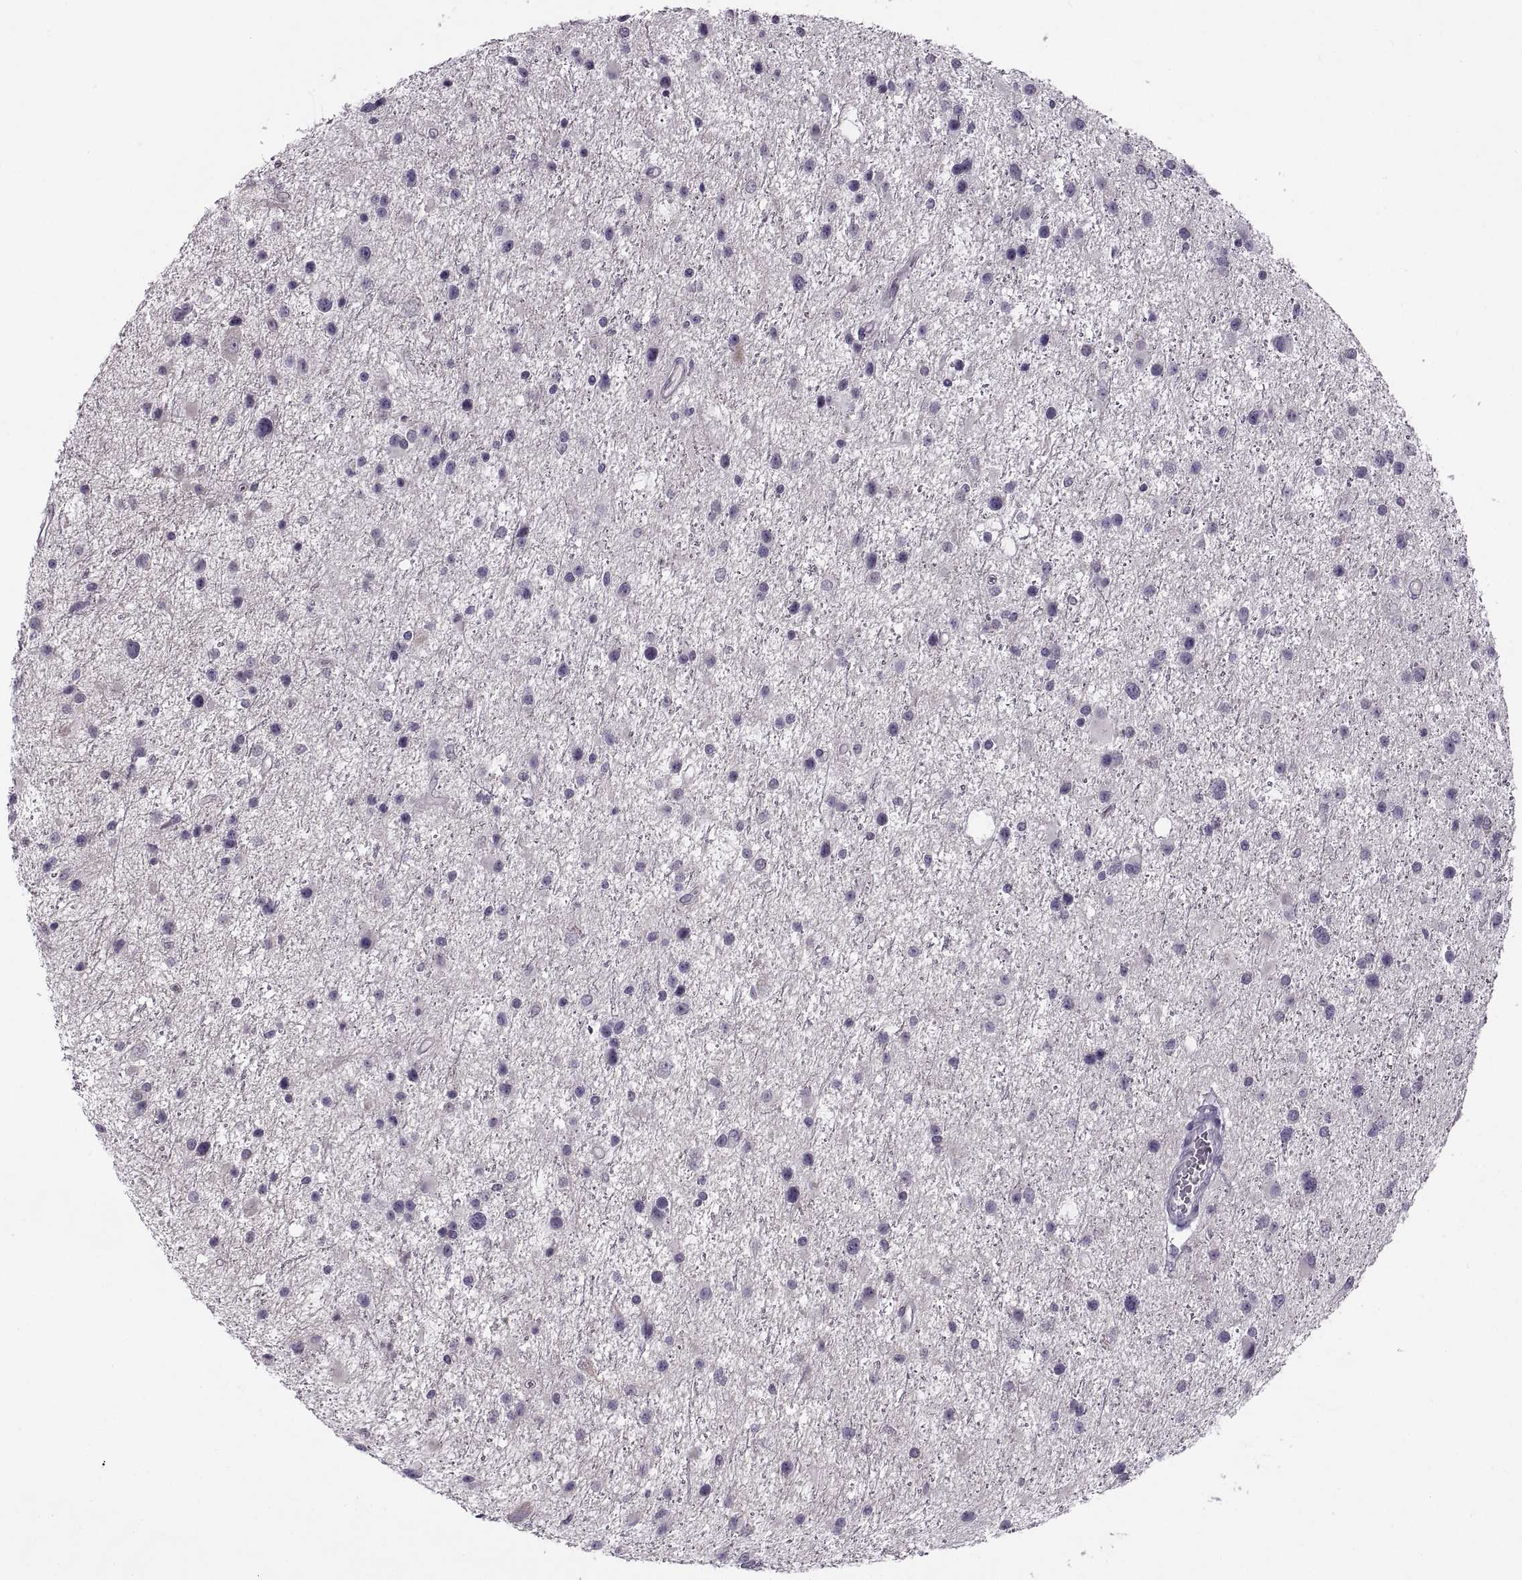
{"staining": {"intensity": "negative", "quantity": "none", "location": "none"}, "tissue": "glioma", "cell_type": "Tumor cells", "image_type": "cancer", "snomed": [{"axis": "morphology", "description": "Glioma, malignant, Low grade"}, {"axis": "topography", "description": "Brain"}], "caption": "DAB (3,3'-diaminobenzidine) immunohistochemical staining of glioma exhibits no significant positivity in tumor cells.", "gene": "H2AP", "patient": {"sex": "female", "age": 32}}